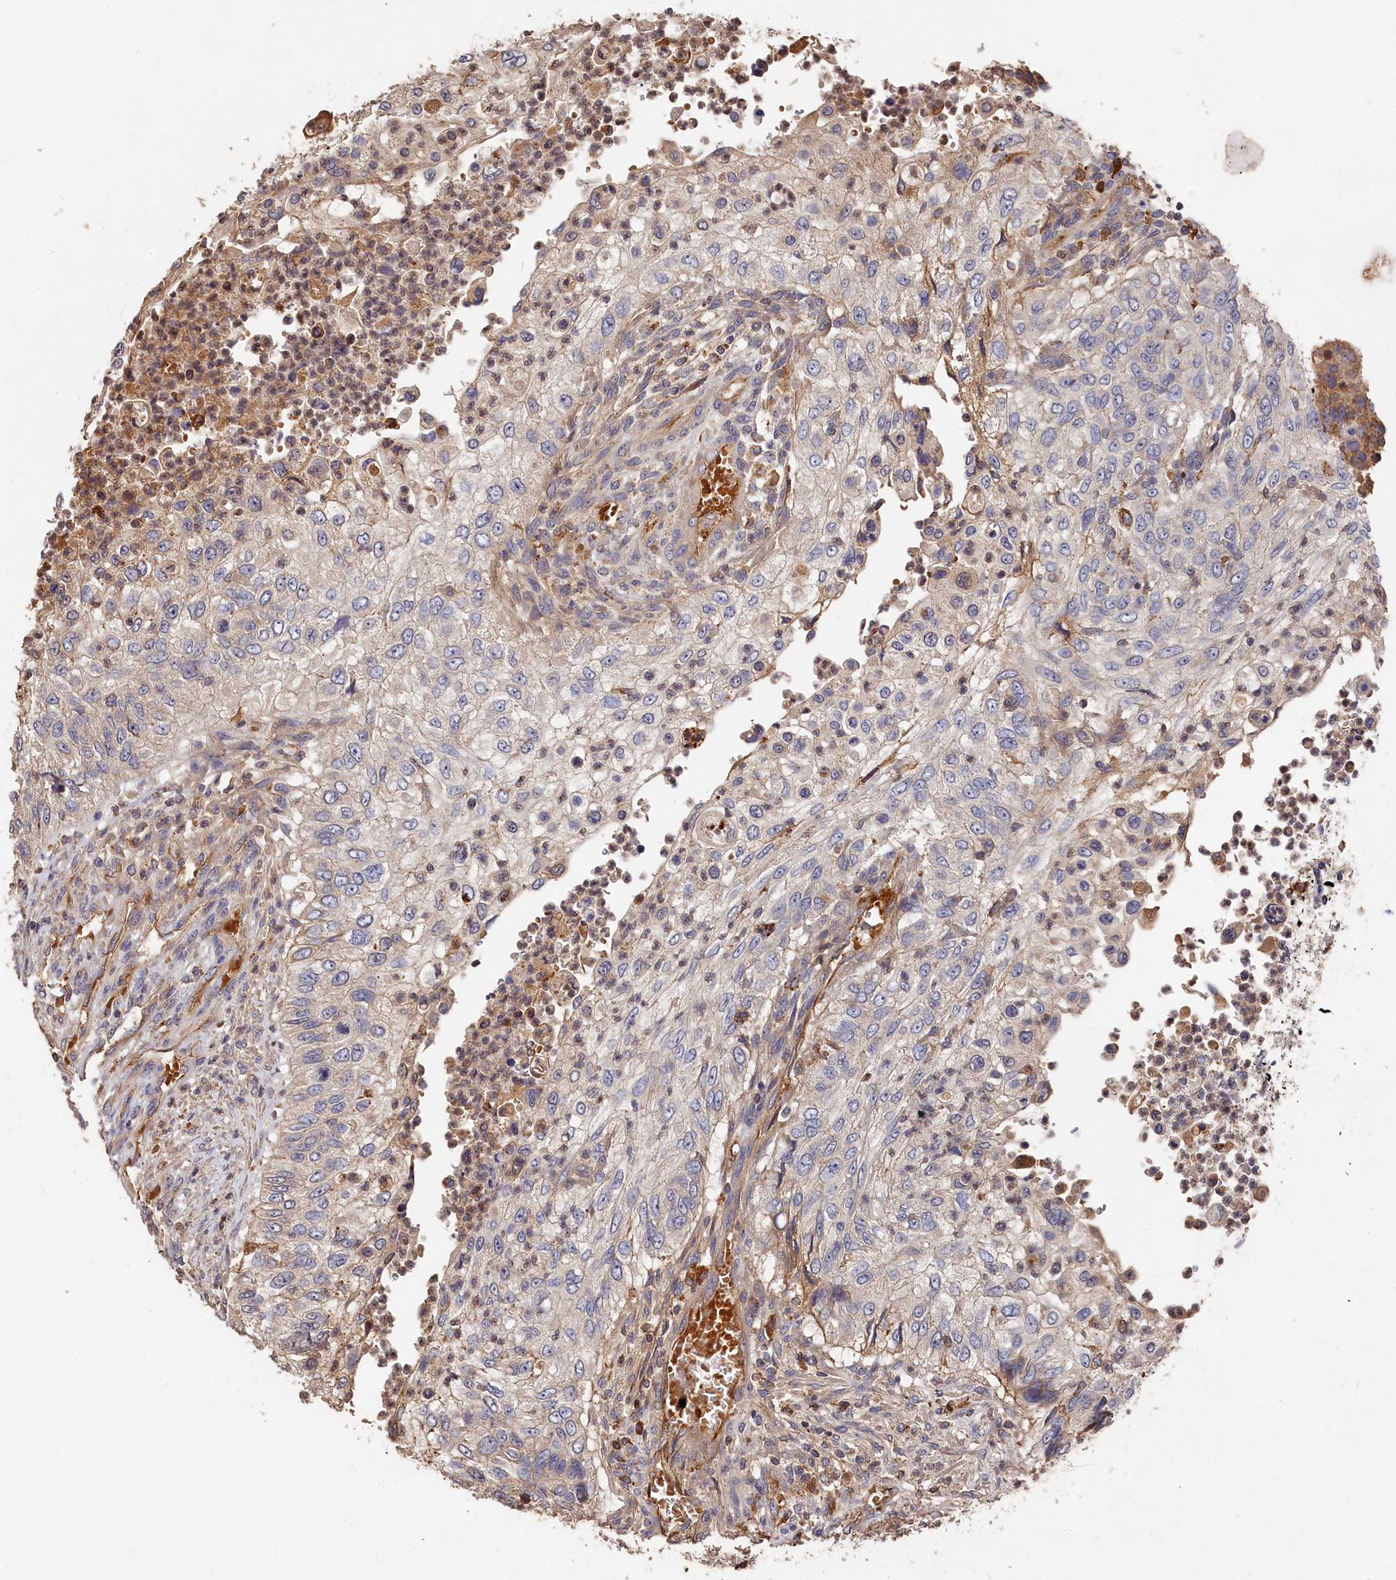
{"staining": {"intensity": "negative", "quantity": "none", "location": "none"}, "tissue": "urothelial cancer", "cell_type": "Tumor cells", "image_type": "cancer", "snomed": [{"axis": "morphology", "description": "Urothelial carcinoma, High grade"}, {"axis": "topography", "description": "Urinary bladder"}], "caption": "Image shows no significant protein expression in tumor cells of urothelial cancer.", "gene": "DHRS11", "patient": {"sex": "female", "age": 60}}